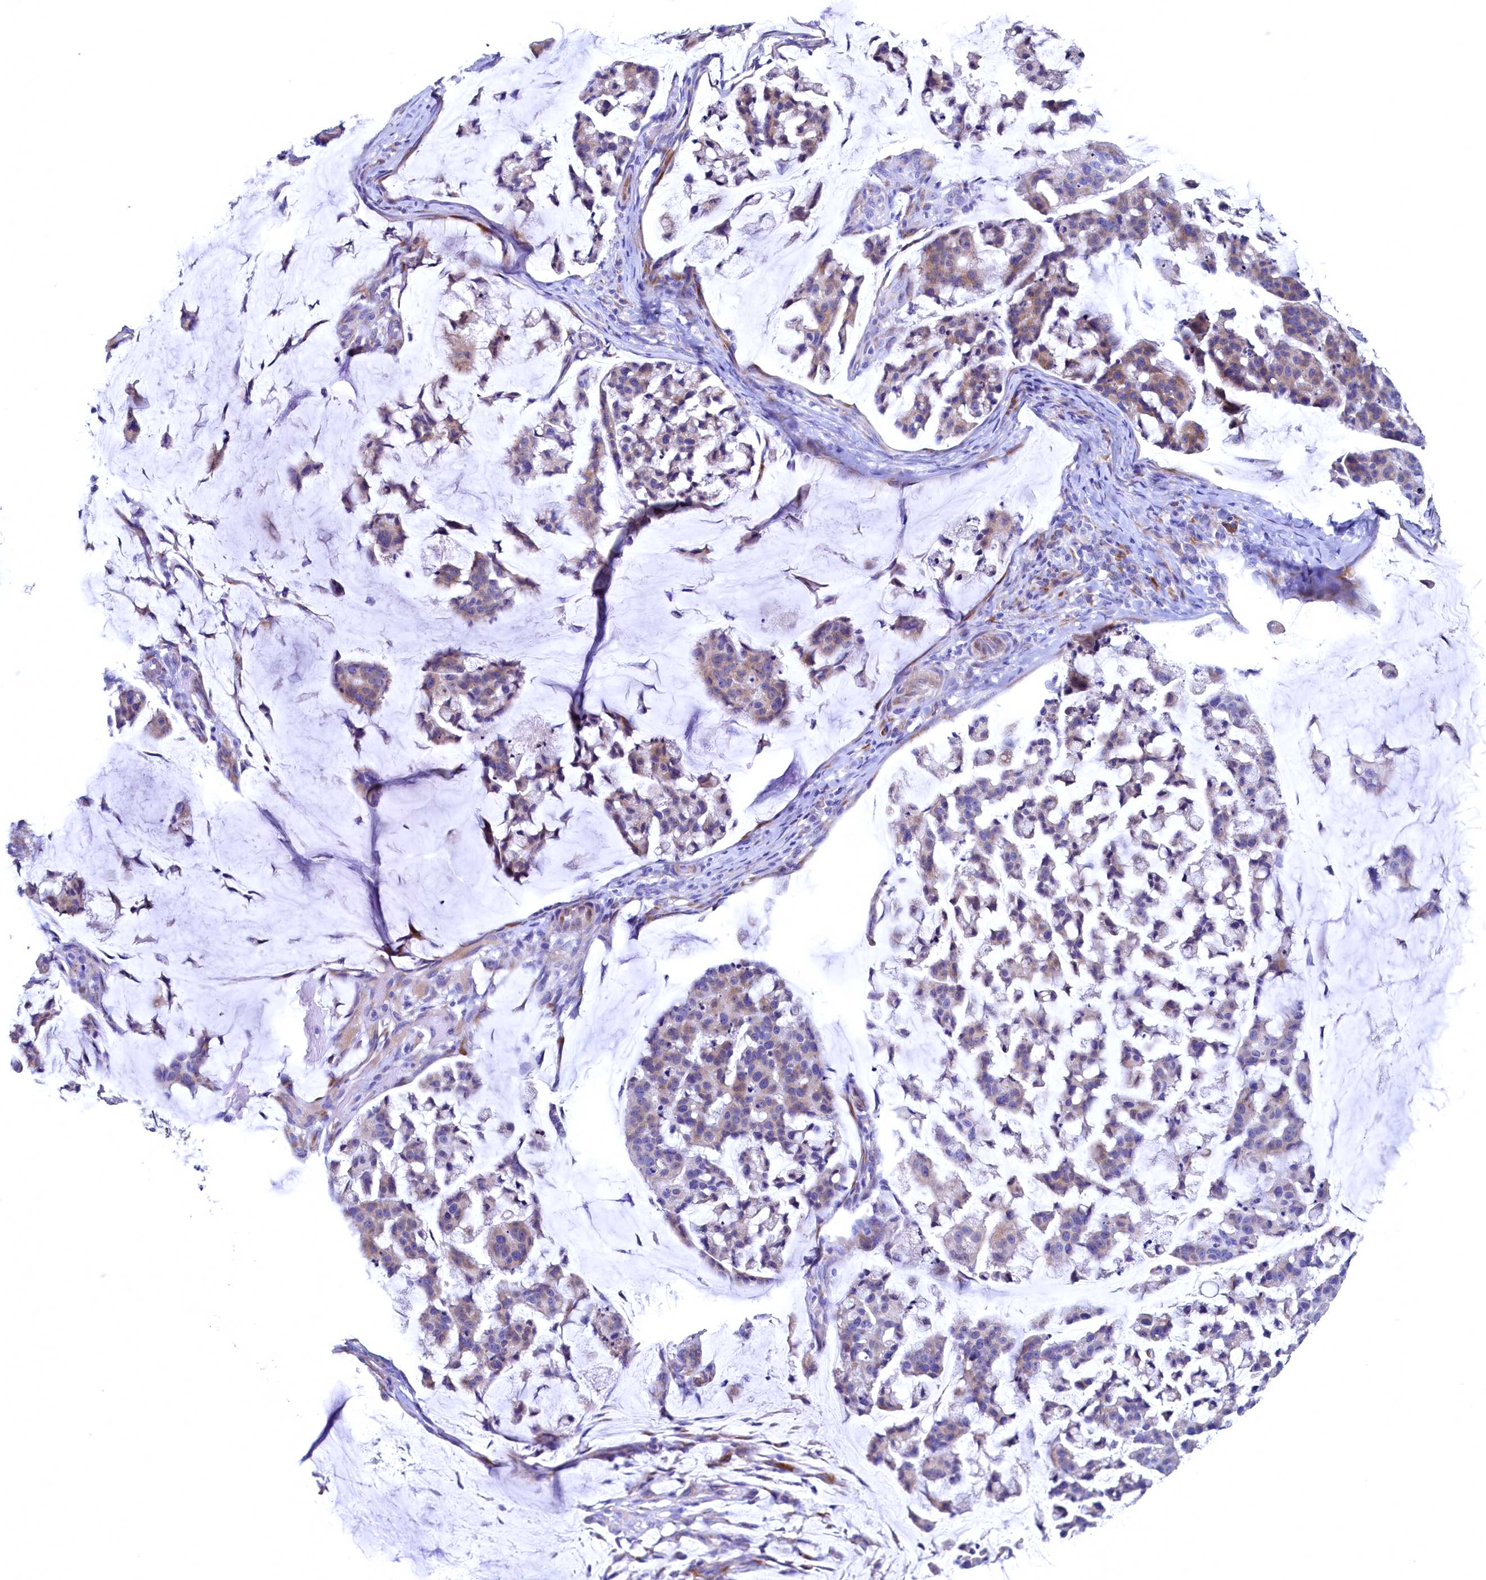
{"staining": {"intensity": "weak", "quantity": "25%-75%", "location": "cytoplasmic/membranous"}, "tissue": "stomach cancer", "cell_type": "Tumor cells", "image_type": "cancer", "snomed": [{"axis": "morphology", "description": "Adenocarcinoma, NOS"}, {"axis": "topography", "description": "Stomach, lower"}], "caption": "This histopathology image demonstrates immunohistochemistry staining of stomach cancer, with low weak cytoplasmic/membranous positivity in about 25%-75% of tumor cells.", "gene": "CBLIF", "patient": {"sex": "male", "age": 67}}